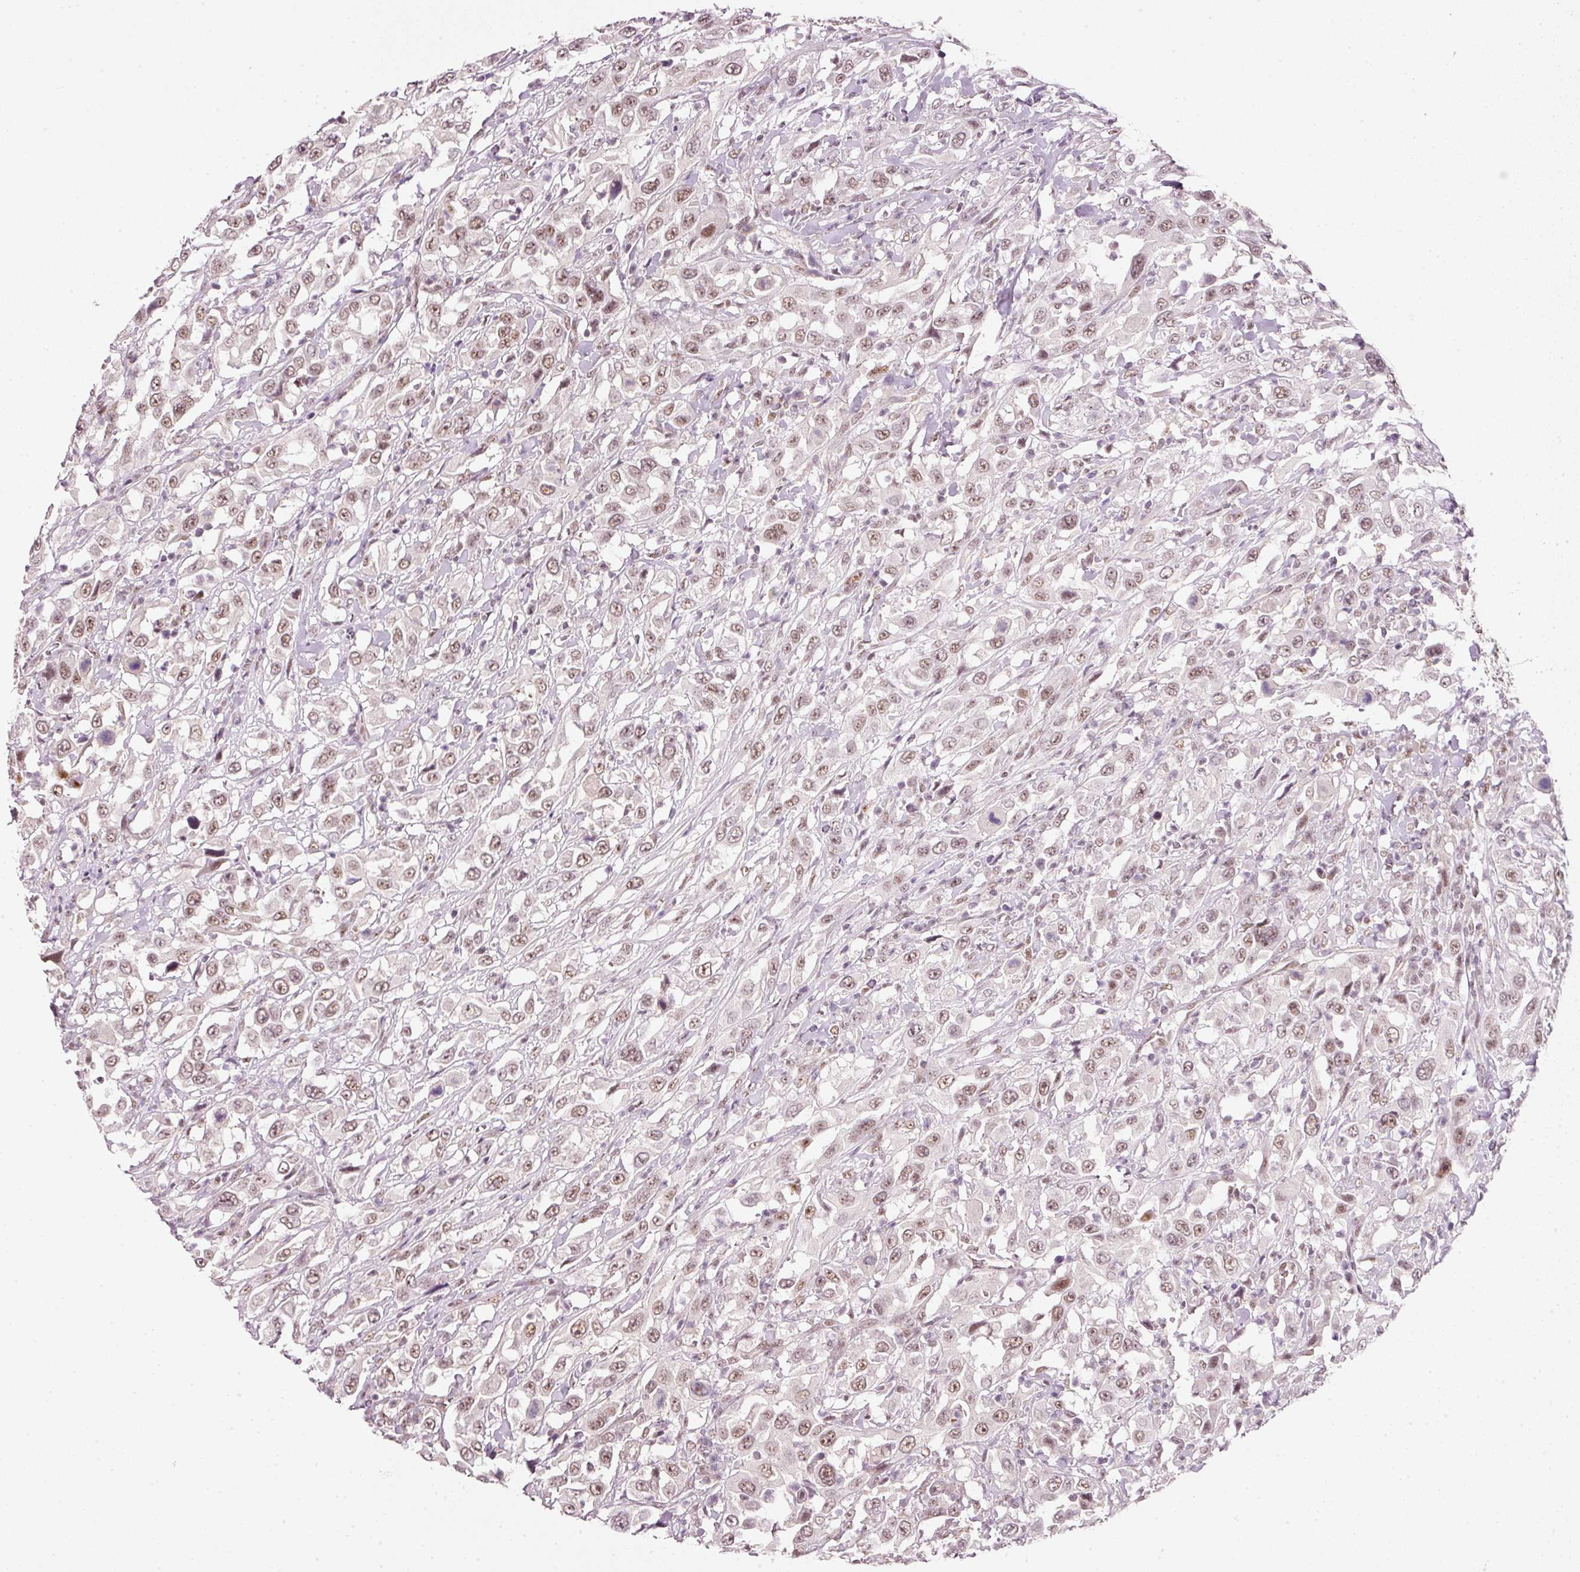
{"staining": {"intensity": "moderate", "quantity": ">75%", "location": "nuclear"}, "tissue": "urothelial cancer", "cell_type": "Tumor cells", "image_type": "cancer", "snomed": [{"axis": "morphology", "description": "Urothelial carcinoma, High grade"}, {"axis": "topography", "description": "Urinary bladder"}], "caption": "Human urothelial cancer stained with a protein marker exhibits moderate staining in tumor cells.", "gene": "FSTL3", "patient": {"sex": "male", "age": 61}}